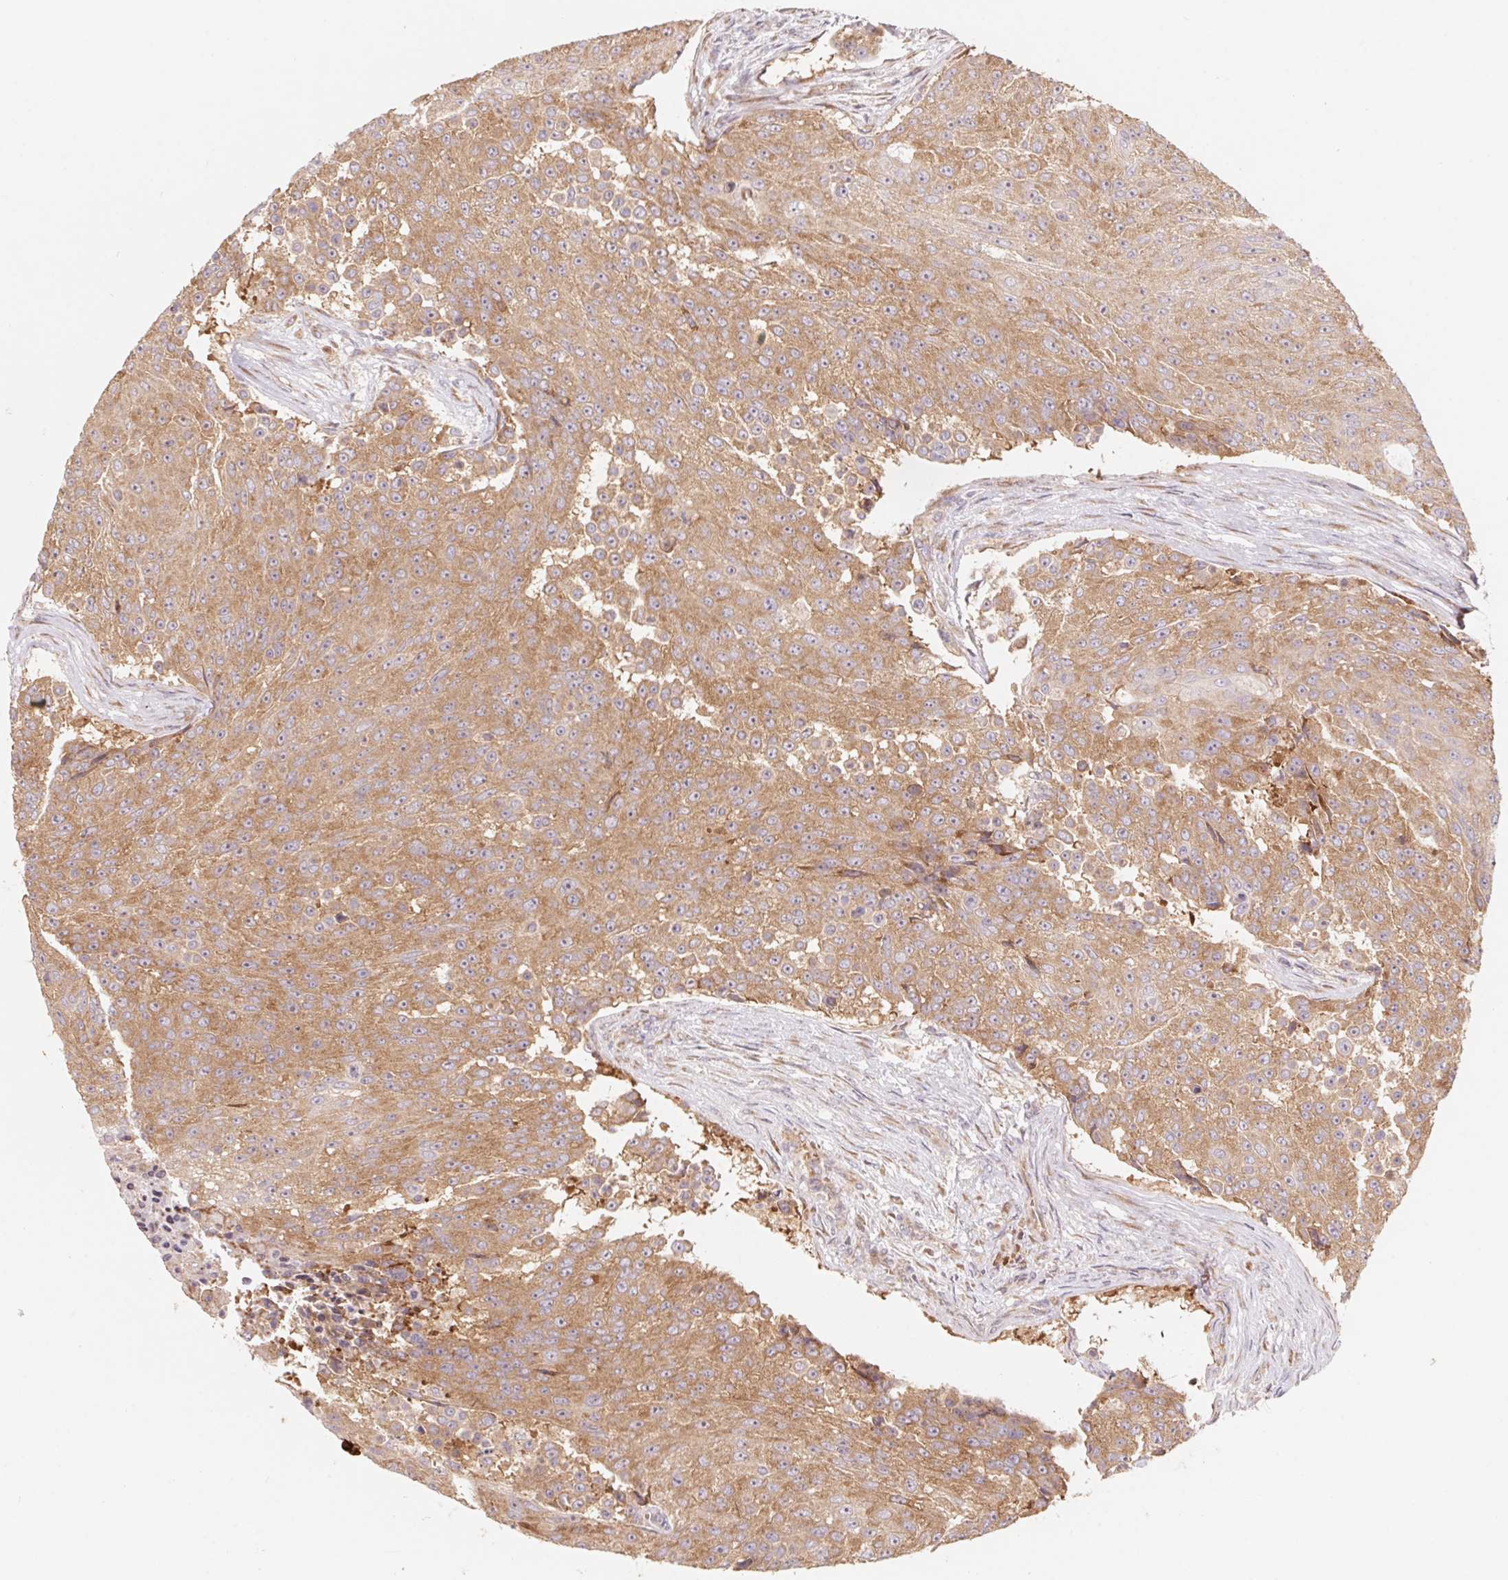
{"staining": {"intensity": "moderate", "quantity": ">75%", "location": "cytoplasmic/membranous"}, "tissue": "urothelial cancer", "cell_type": "Tumor cells", "image_type": "cancer", "snomed": [{"axis": "morphology", "description": "Urothelial carcinoma, High grade"}, {"axis": "topography", "description": "Urinary bladder"}], "caption": "A brown stain labels moderate cytoplasmic/membranous staining of a protein in human high-grade urothelial carcinoma tumor cells.", "gene": "RPL27A", "patient": {"sex": "female", "age": 63}}